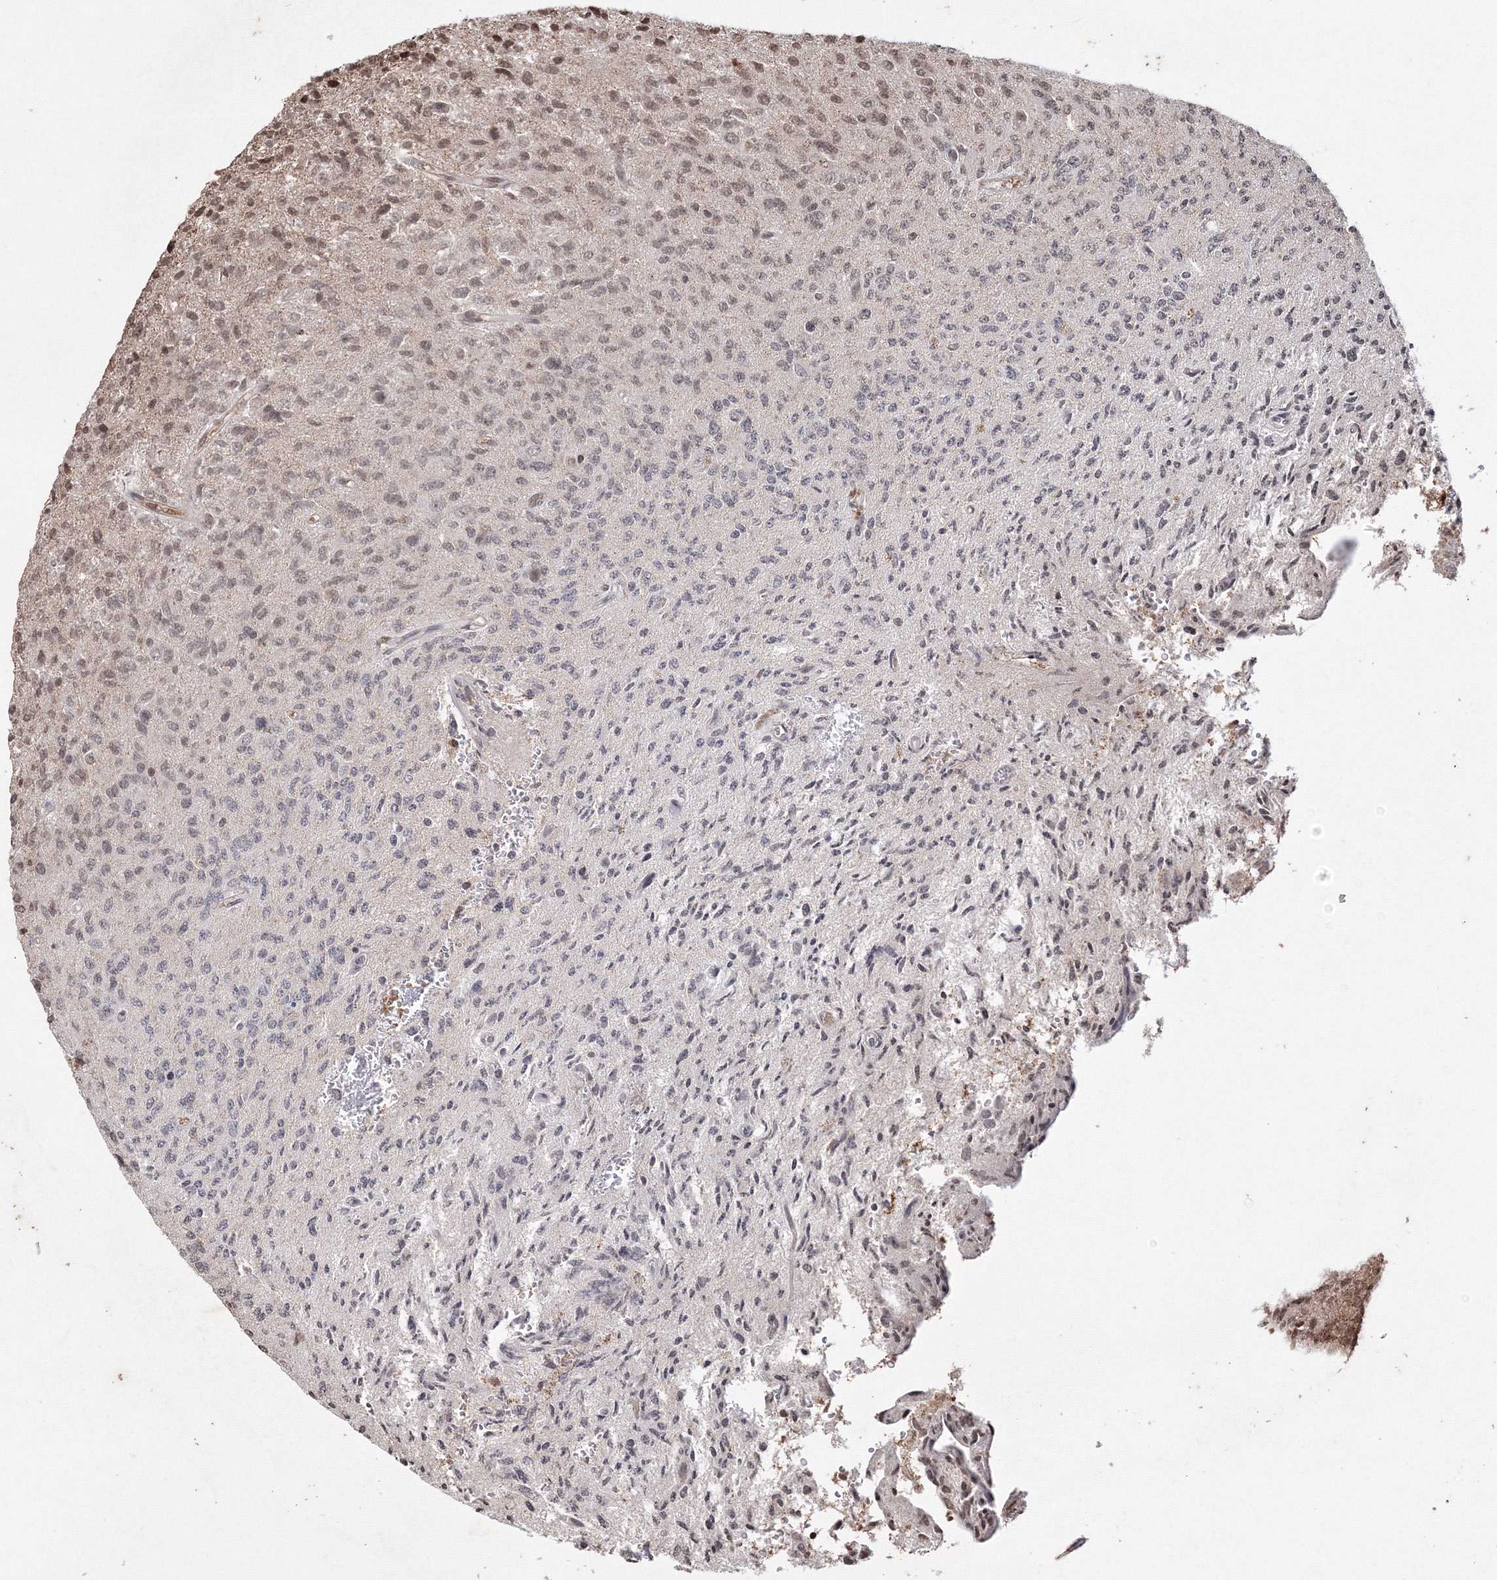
{"staining": {"intensity": "moderate", "quantity": "<25%", "location": "nuclear"}, "tissue": "glioma", "cell_type": "Tumor cells", "image_type": "cancer", "snomed": [{"axis": "morphology", "description": "Glioma, malignant, High grade"}, {"axis": "topography", "description": "Brain"}], "caption": "Human glioma stained for a protein (brown) displays moderate nuclear positive expression in about <25% of tumor cells.", "gene": "PEX13", "patient": {"sex": "female", "age": 57}}